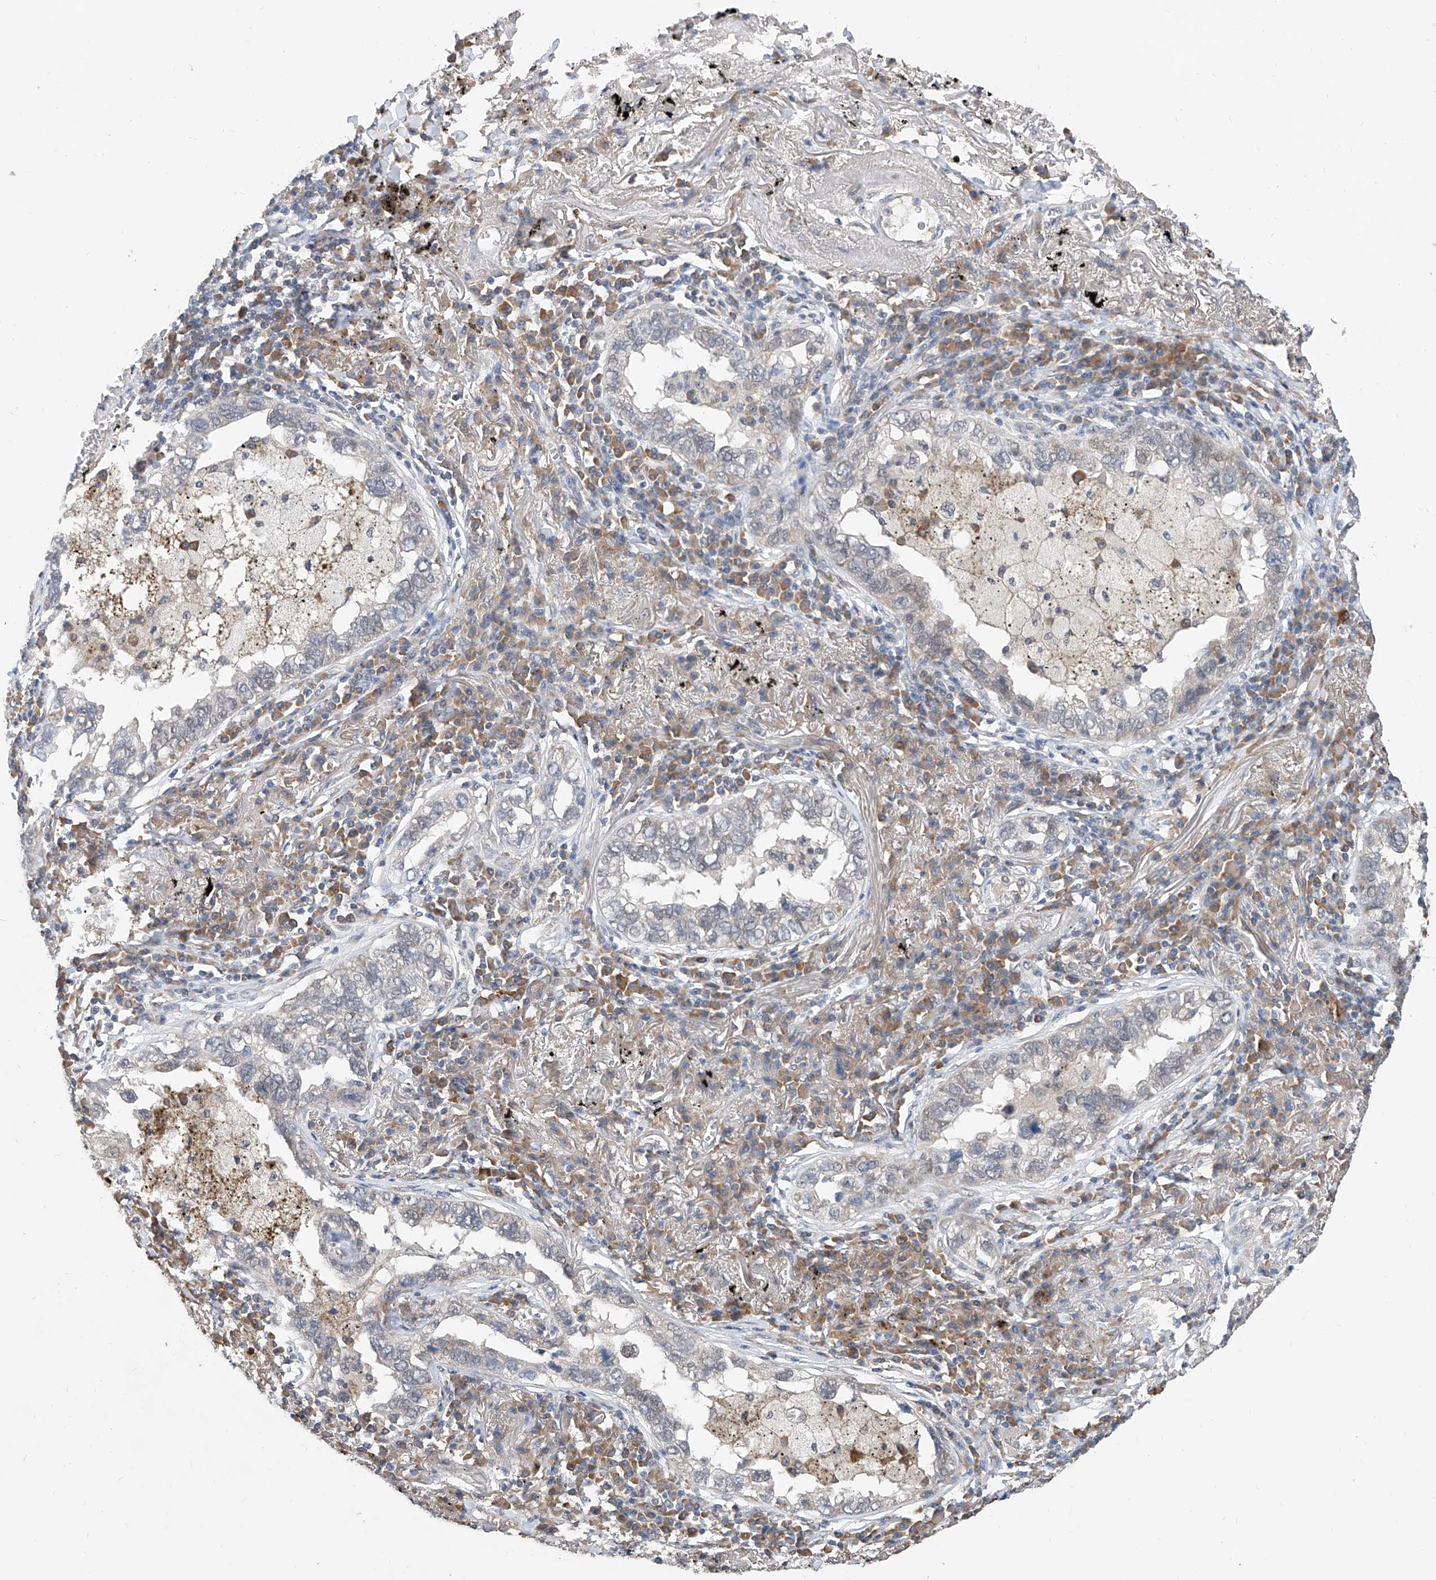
{"staining": {"intensity": "negative", "quantity": "none", "location": "none"}, "tissue": "lung cancer", "cell_type": "Tumor cells", "image_type": "cancer", "snomed": [{"axis": "morphology", "description": "Adenocarcinoma, NOS"}, {"axis": "topography", "description": "Lung"}], "caption": "Immunohistochemistry image of neoplastic tissue: lung cancer stained with DAB (3,3'-diaminobenzidine) reveals no significant protein positivity in tumor cells.", "gene": "CARMIL3", "patient": {"sex": "male", "age": 65}}